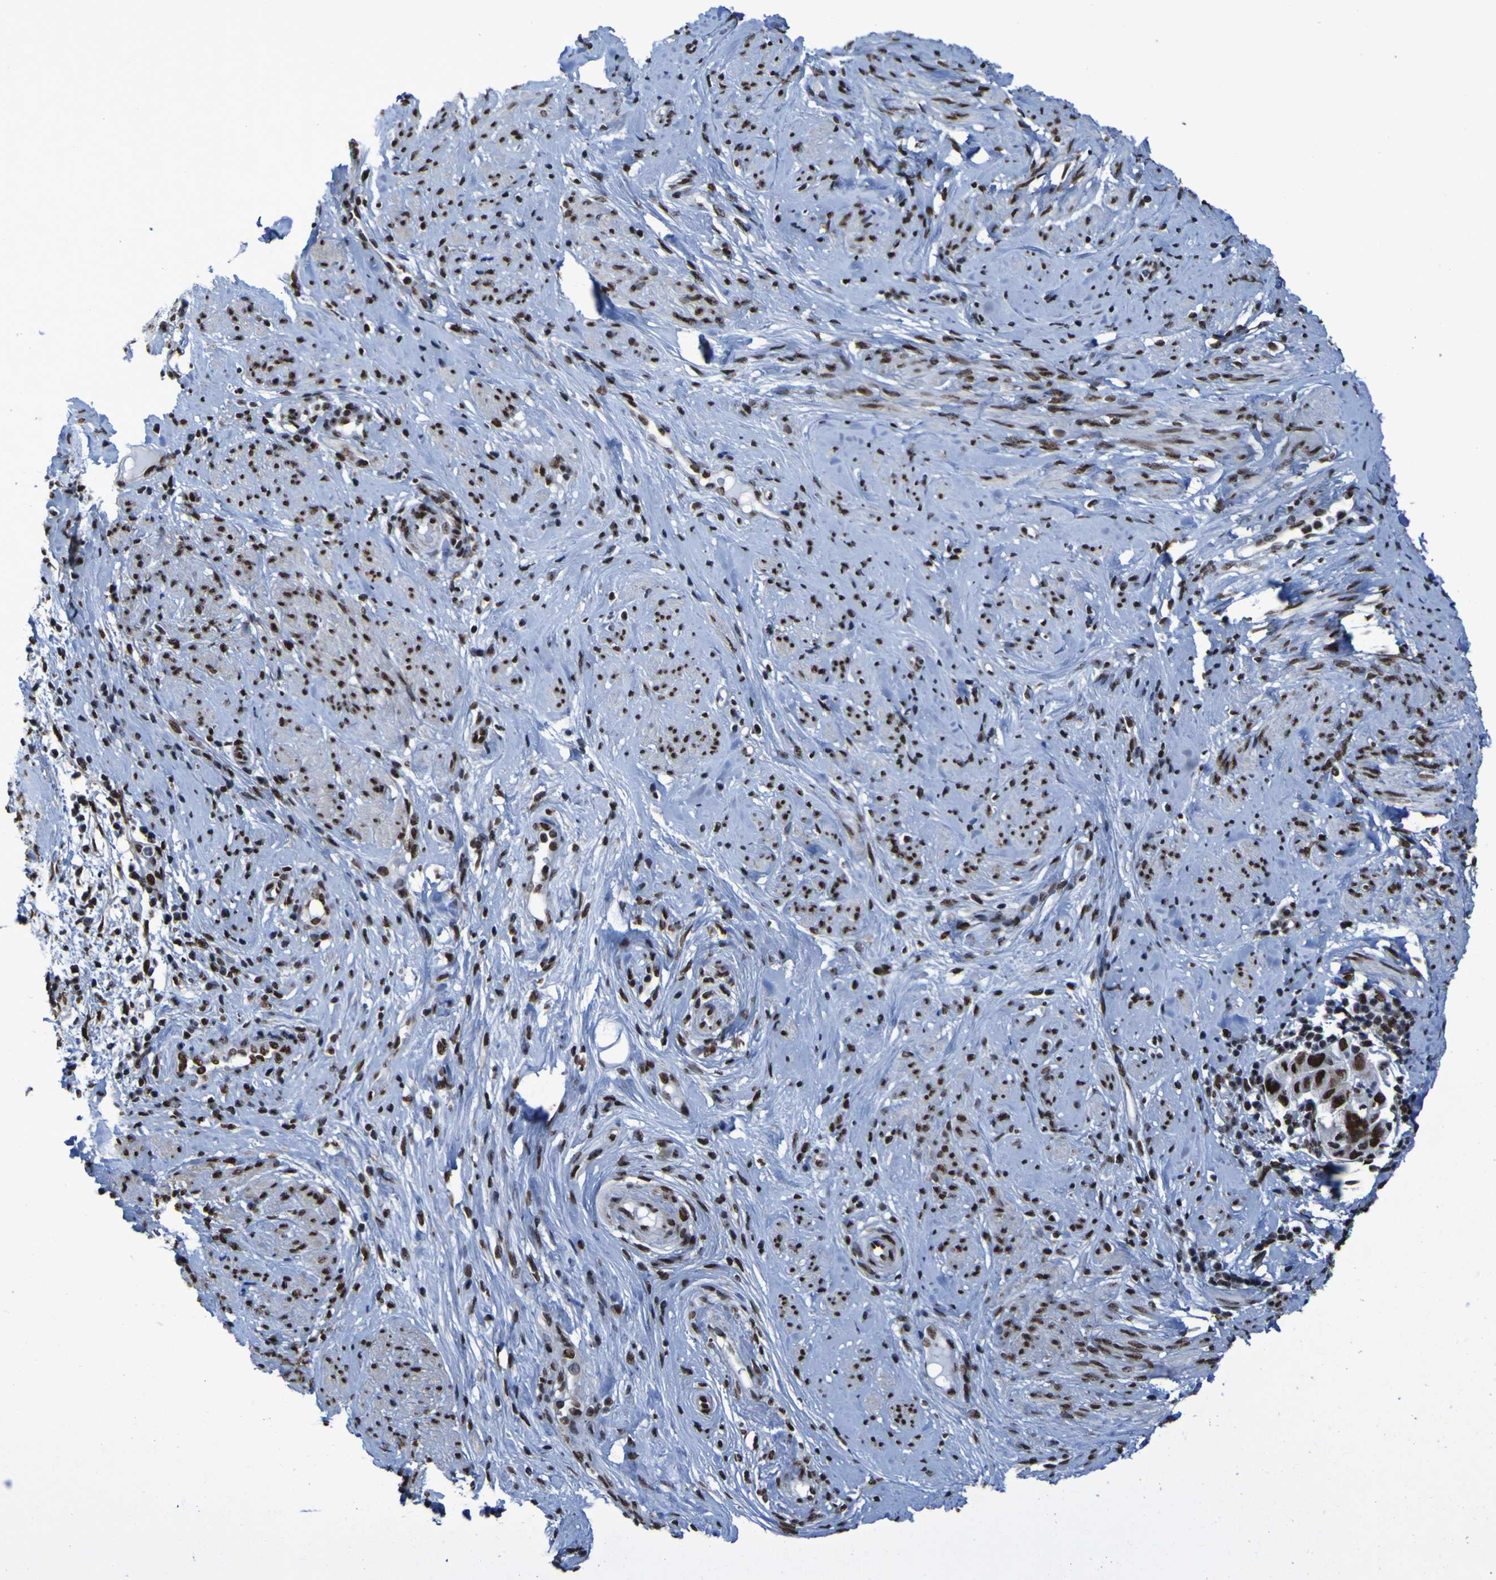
{"staining": {"intensity": "strong", "quantity": ">75%", "location": "nuclear"}, "tissue": "endometrial cancer", "cell_type": "Tumor cells", "image_type": "cancer", "snomed": [{"axis": "morphology", "description": "Adenocarcinoma, NOS"}, {"axis": "topography", "description": "Endometrium"}], "caption": "Immunohistochemistry (IHC) staining of endometrial adenocarcinoma, which displays high levels of strong nuclear staining in about >75% of tumor cells indicating strong nuclear protein expression. The staining was performed using DAB (brown) for protein detection and nuclei were counterstained in hematoxylin (blue).", "gene": "HNRNPR", "patient": {"sex": "female", "age": 85}}